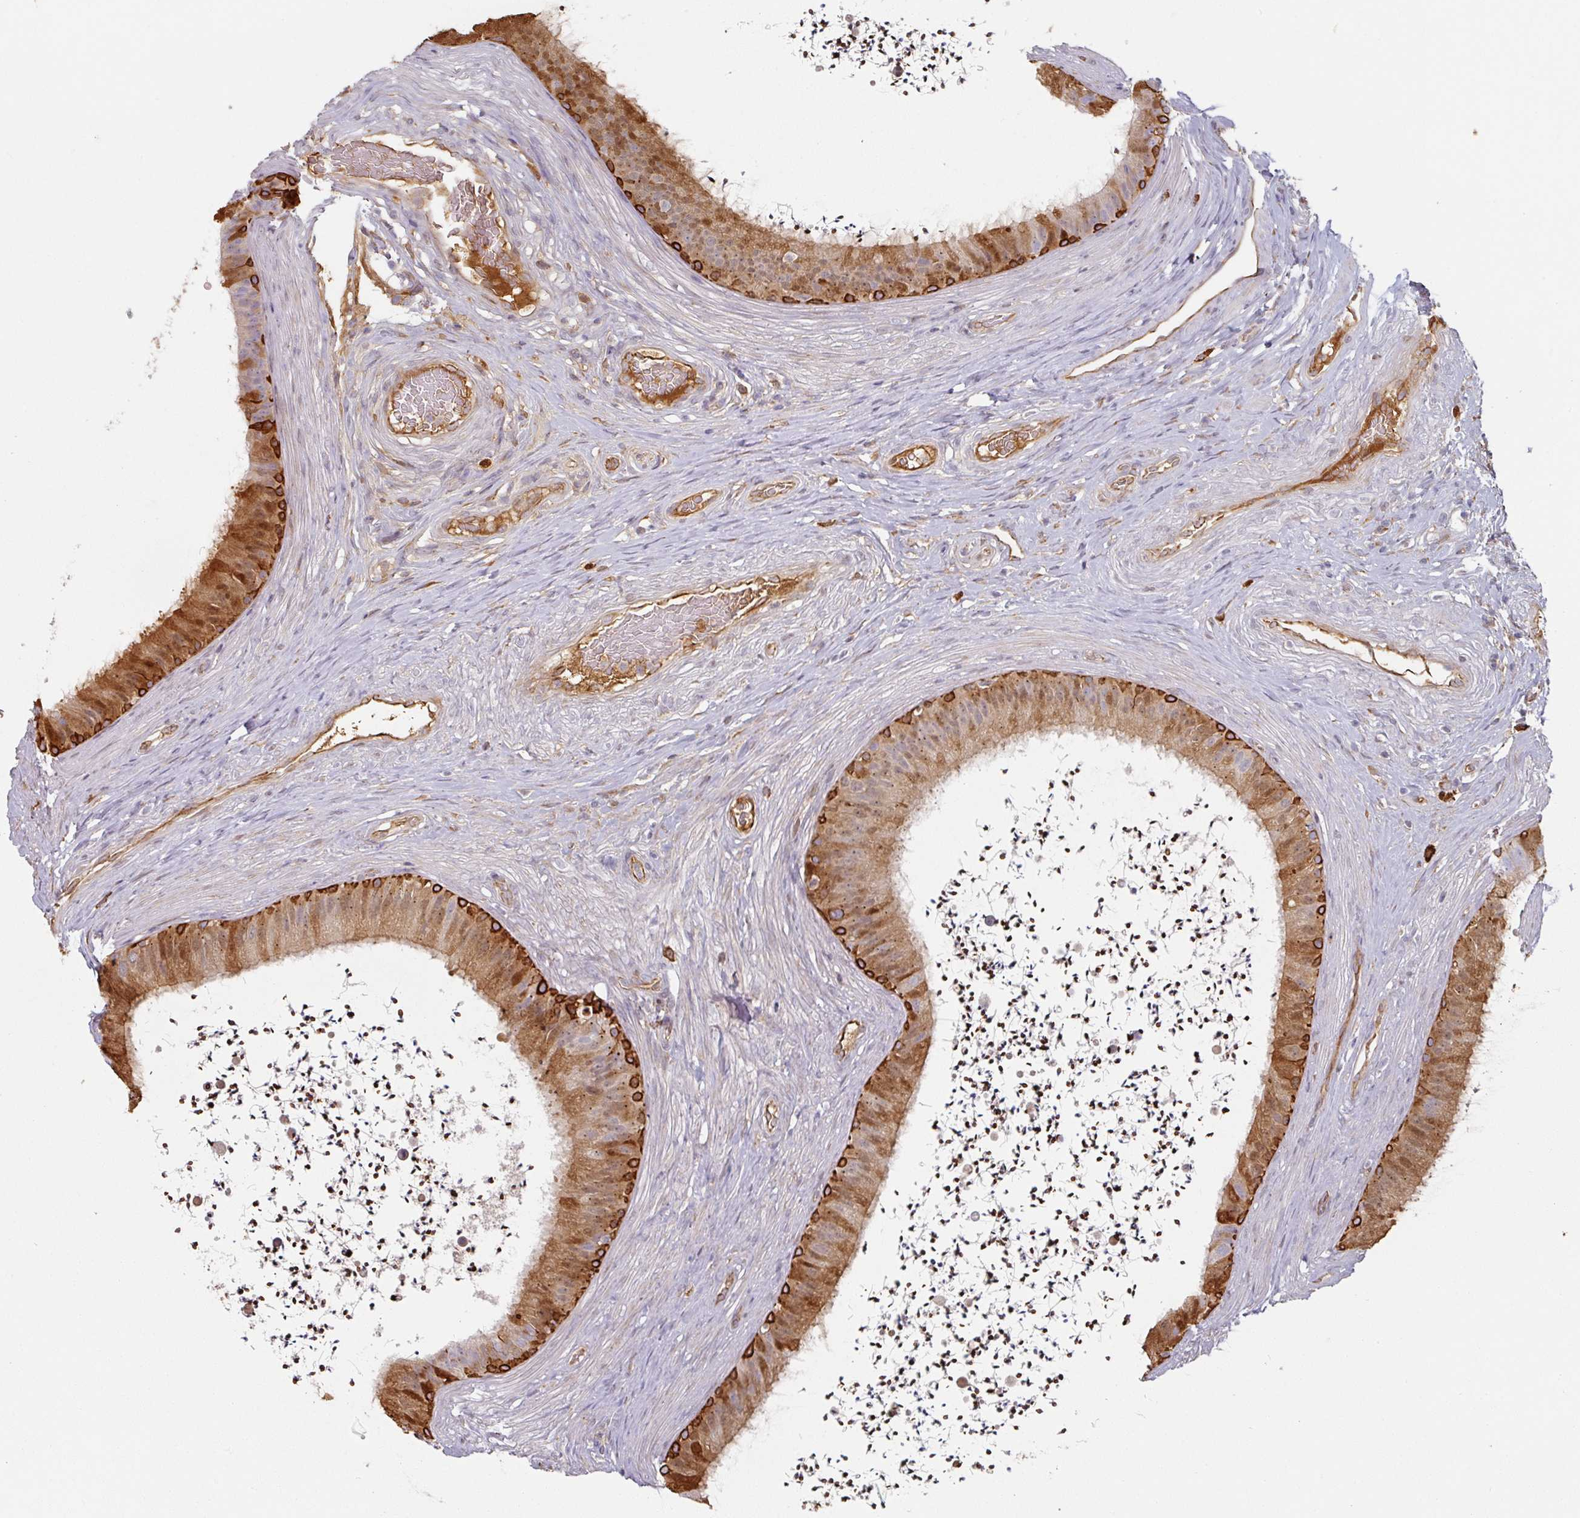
{"staining": {"intensity": "strong", "quantity": "25%-75%", "location": "cytoplasmic/membranous"}, "tissue": "epididymis", "cell_type": "Glandular cells", "image_type": "normal", "snomed": [{"axis": "morphology", "description": "Normal tissue, NOS"}, {"axis": "topography", "description": "Testis"}, {"axis": "topography", "description": "Epididymis"}], "caption": "Immunohistochemistry (DAB (3,3'-diaminobenzidine)) staining of unremarkable epididymis shows strong cytoplasmic/membranous protein expression in approximately 25%-75% of glandular cells. The staining was performed using DAB, with brown indicating positive protein expression. Nuclei are stained blue with hematoxylin.", "gene": "CEP78", "patient": {"sex": "male", "age": 41}}